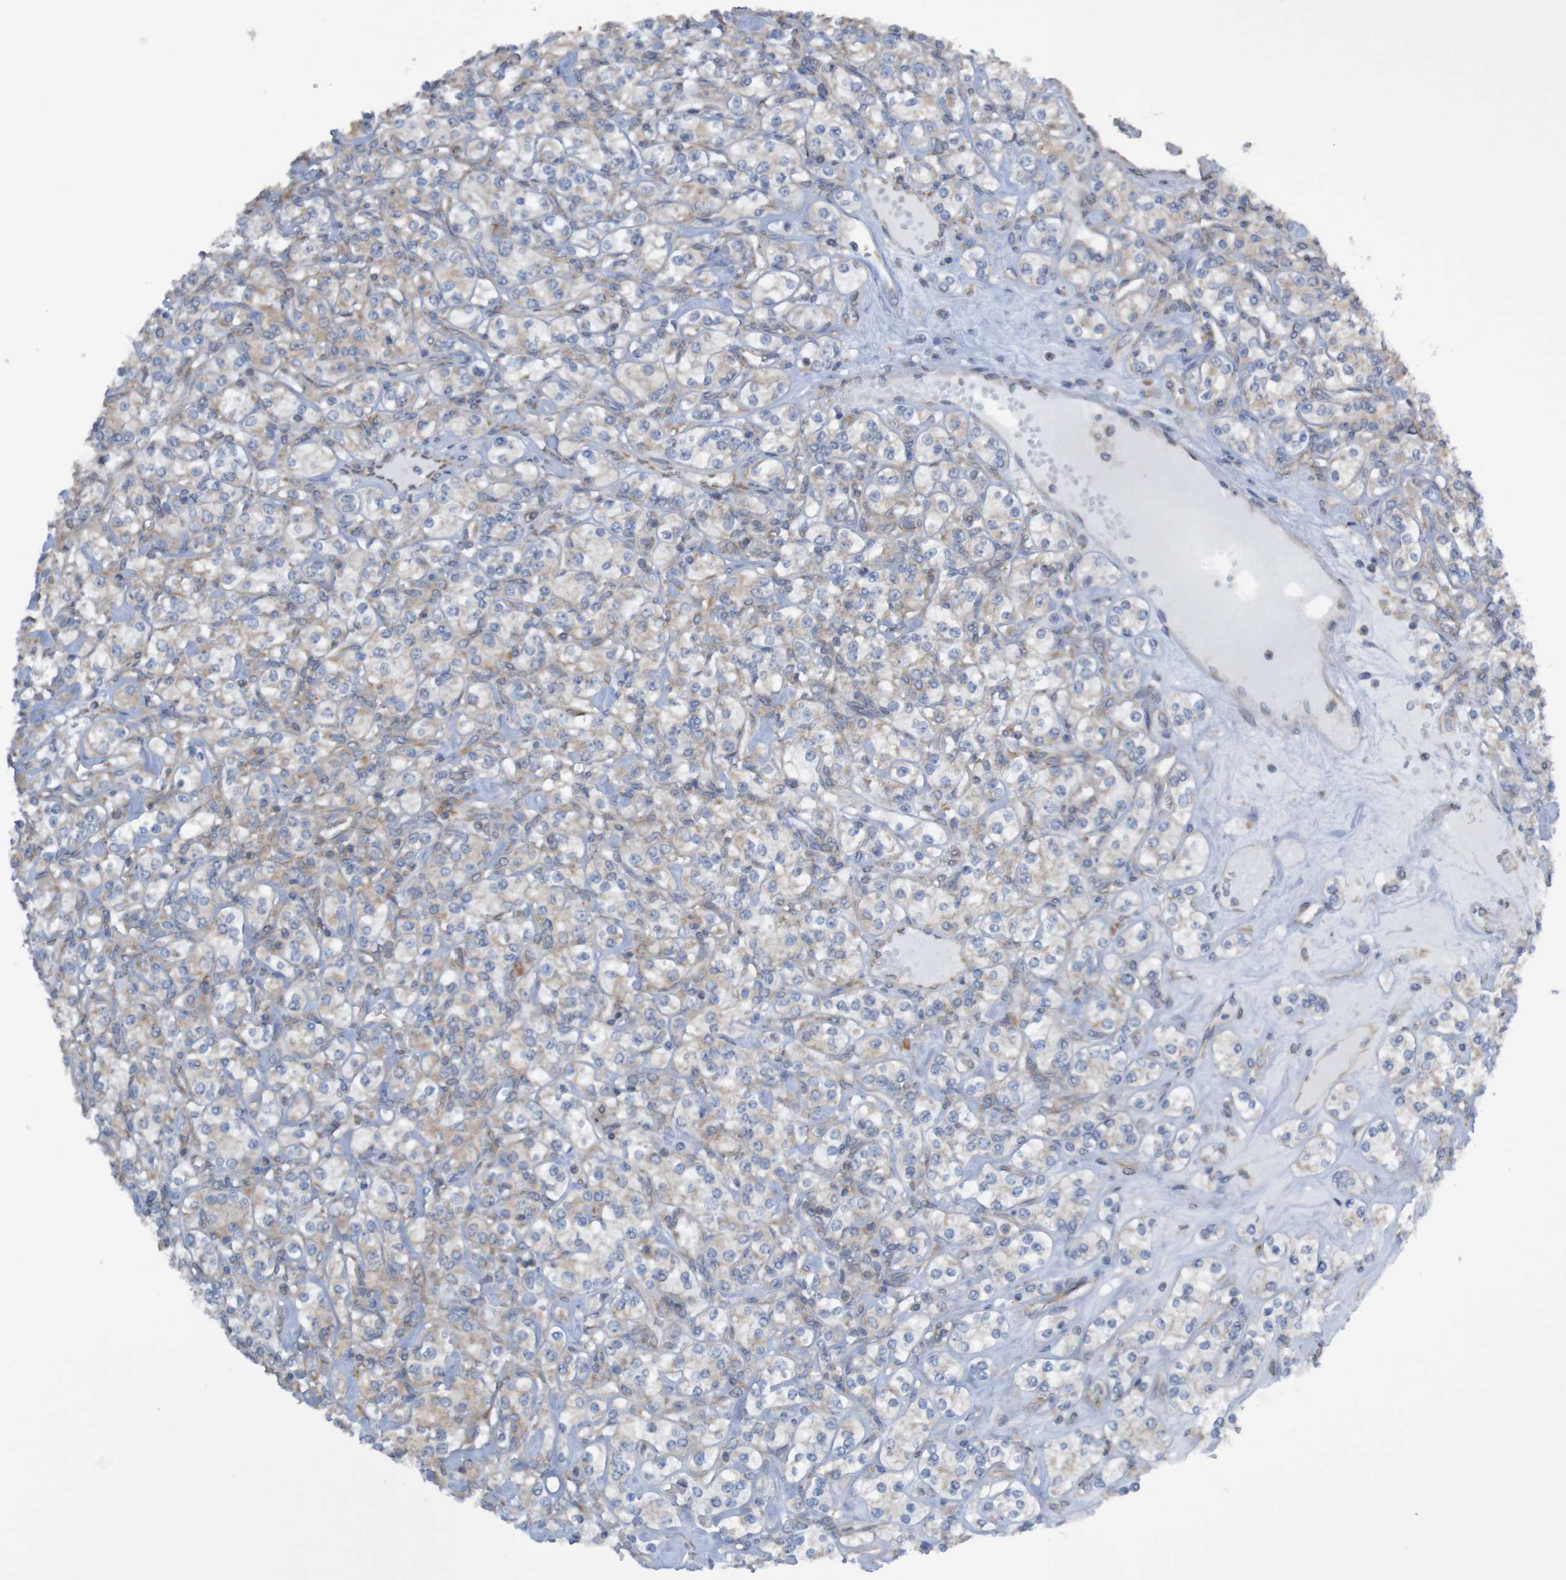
{"staining": {"intensity": "weak", "quantity": "25%-75%", "location": "cytoplasmic/membranous"}, "tissue": "renal cancer", "cell_type": "Tumor cells", "image_type": "cancer", "snomed": [{"axis": "morphology", "description": "Adenocarcinoma, NOS"}, {"axis": "topography", "description": "Kidney"}], "caption": "This is a micrograph of immunohistochemistry staining of renal cancer (adenocarcinoma), which shows weak staining in the cytoplasmic/membranous of tumor cells.", "gene": "LRRC47", "patient": {"sex": "male", "age": 77}}